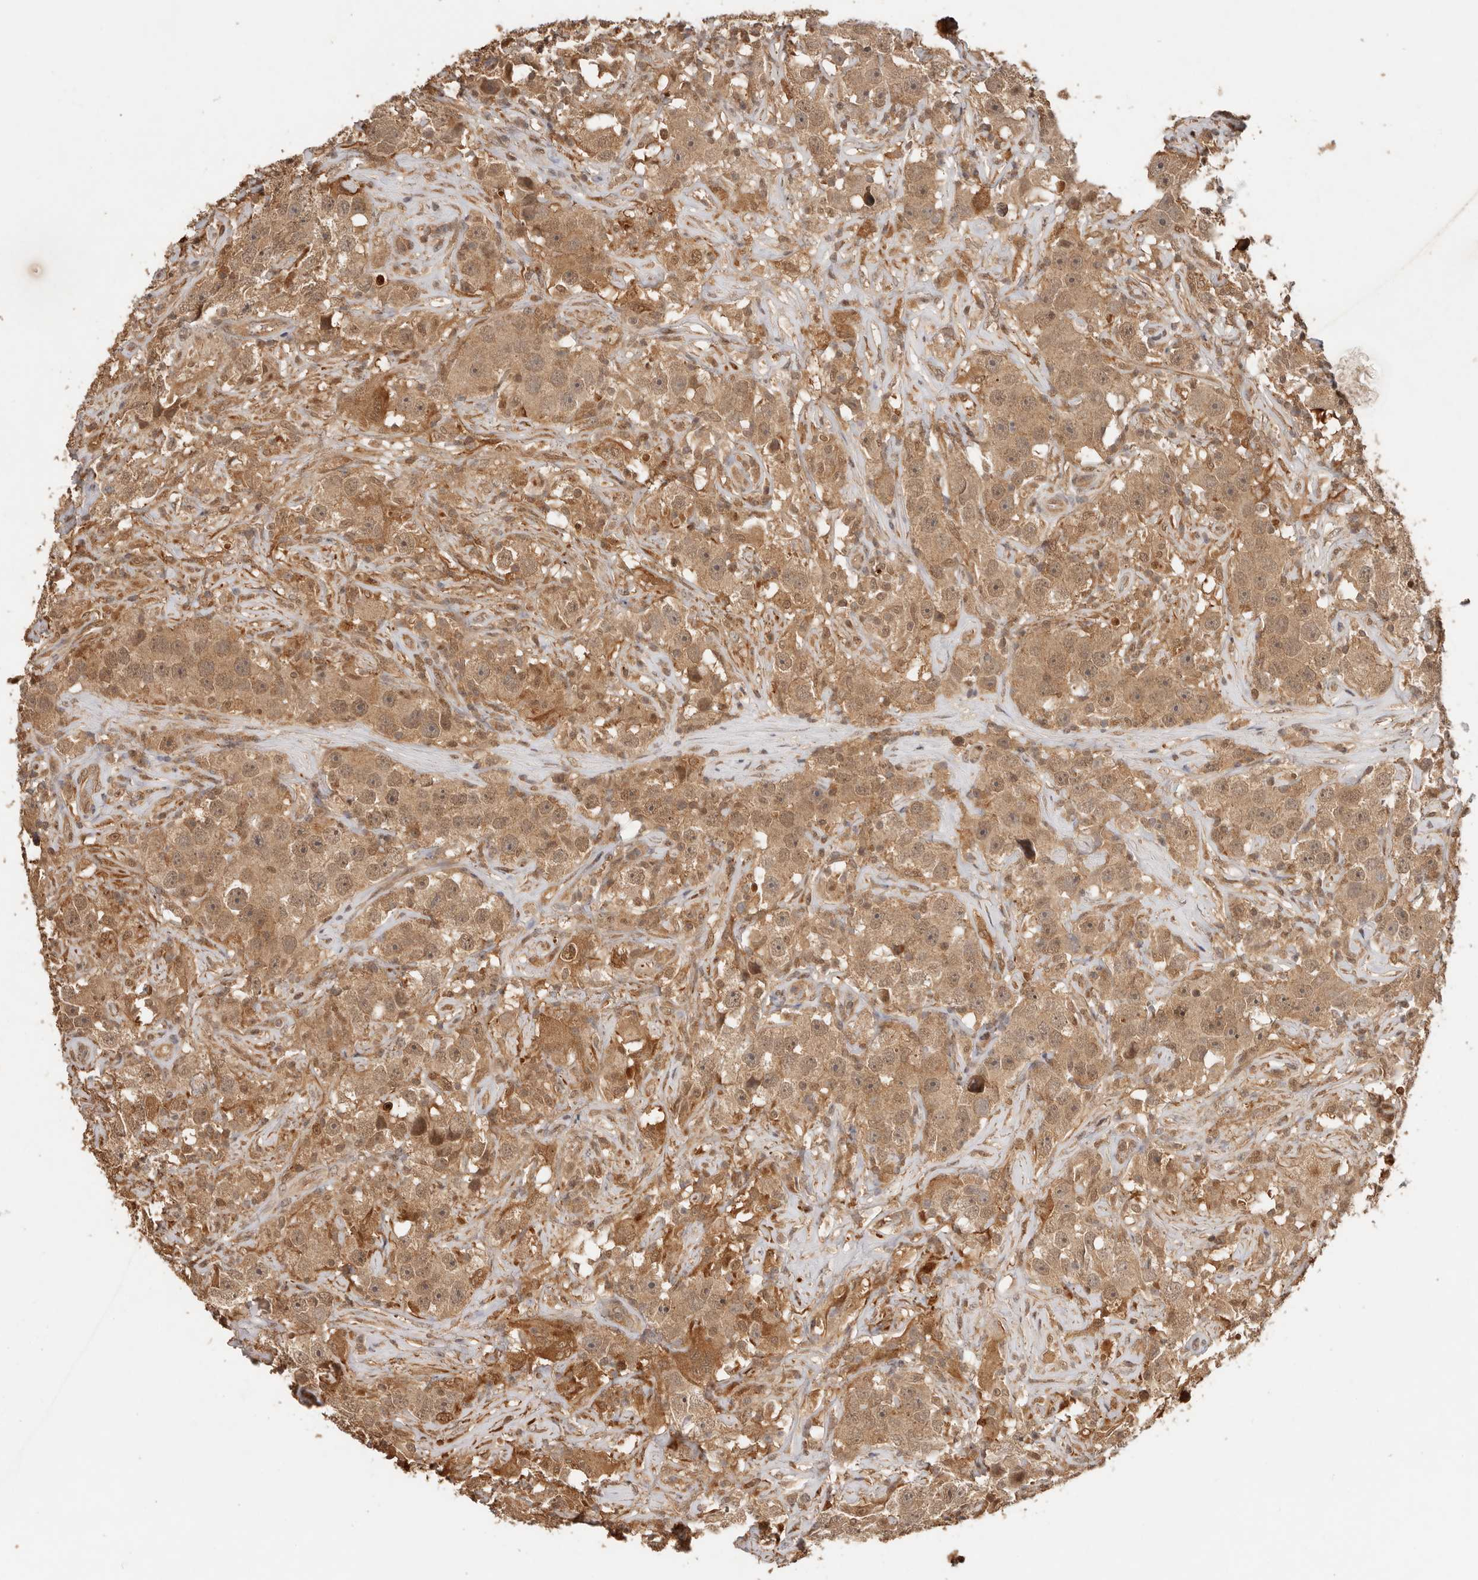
{"staining": {"intensity": "moderate", "quantity": ">75%", "location": "cytoplasmic/membranous,nuclear"}, "tissue": "testis cancer", "cell_type": "Tumor cells", "image_type": "cancer", "snomed": [{"axis": "morphology", "description": "Seminoma, NOS"}, {"axis": "topography", "description": "Testis"}], "caption": "A high-resolution image shows immunohistochemistry staining of testis seminoma, which shows moderate cytoplasmic/membranous and nuclear staining in about >75% of tumor cells.", "gene": "PSMA5", "patient": {"sex": "male", "age": 49}}